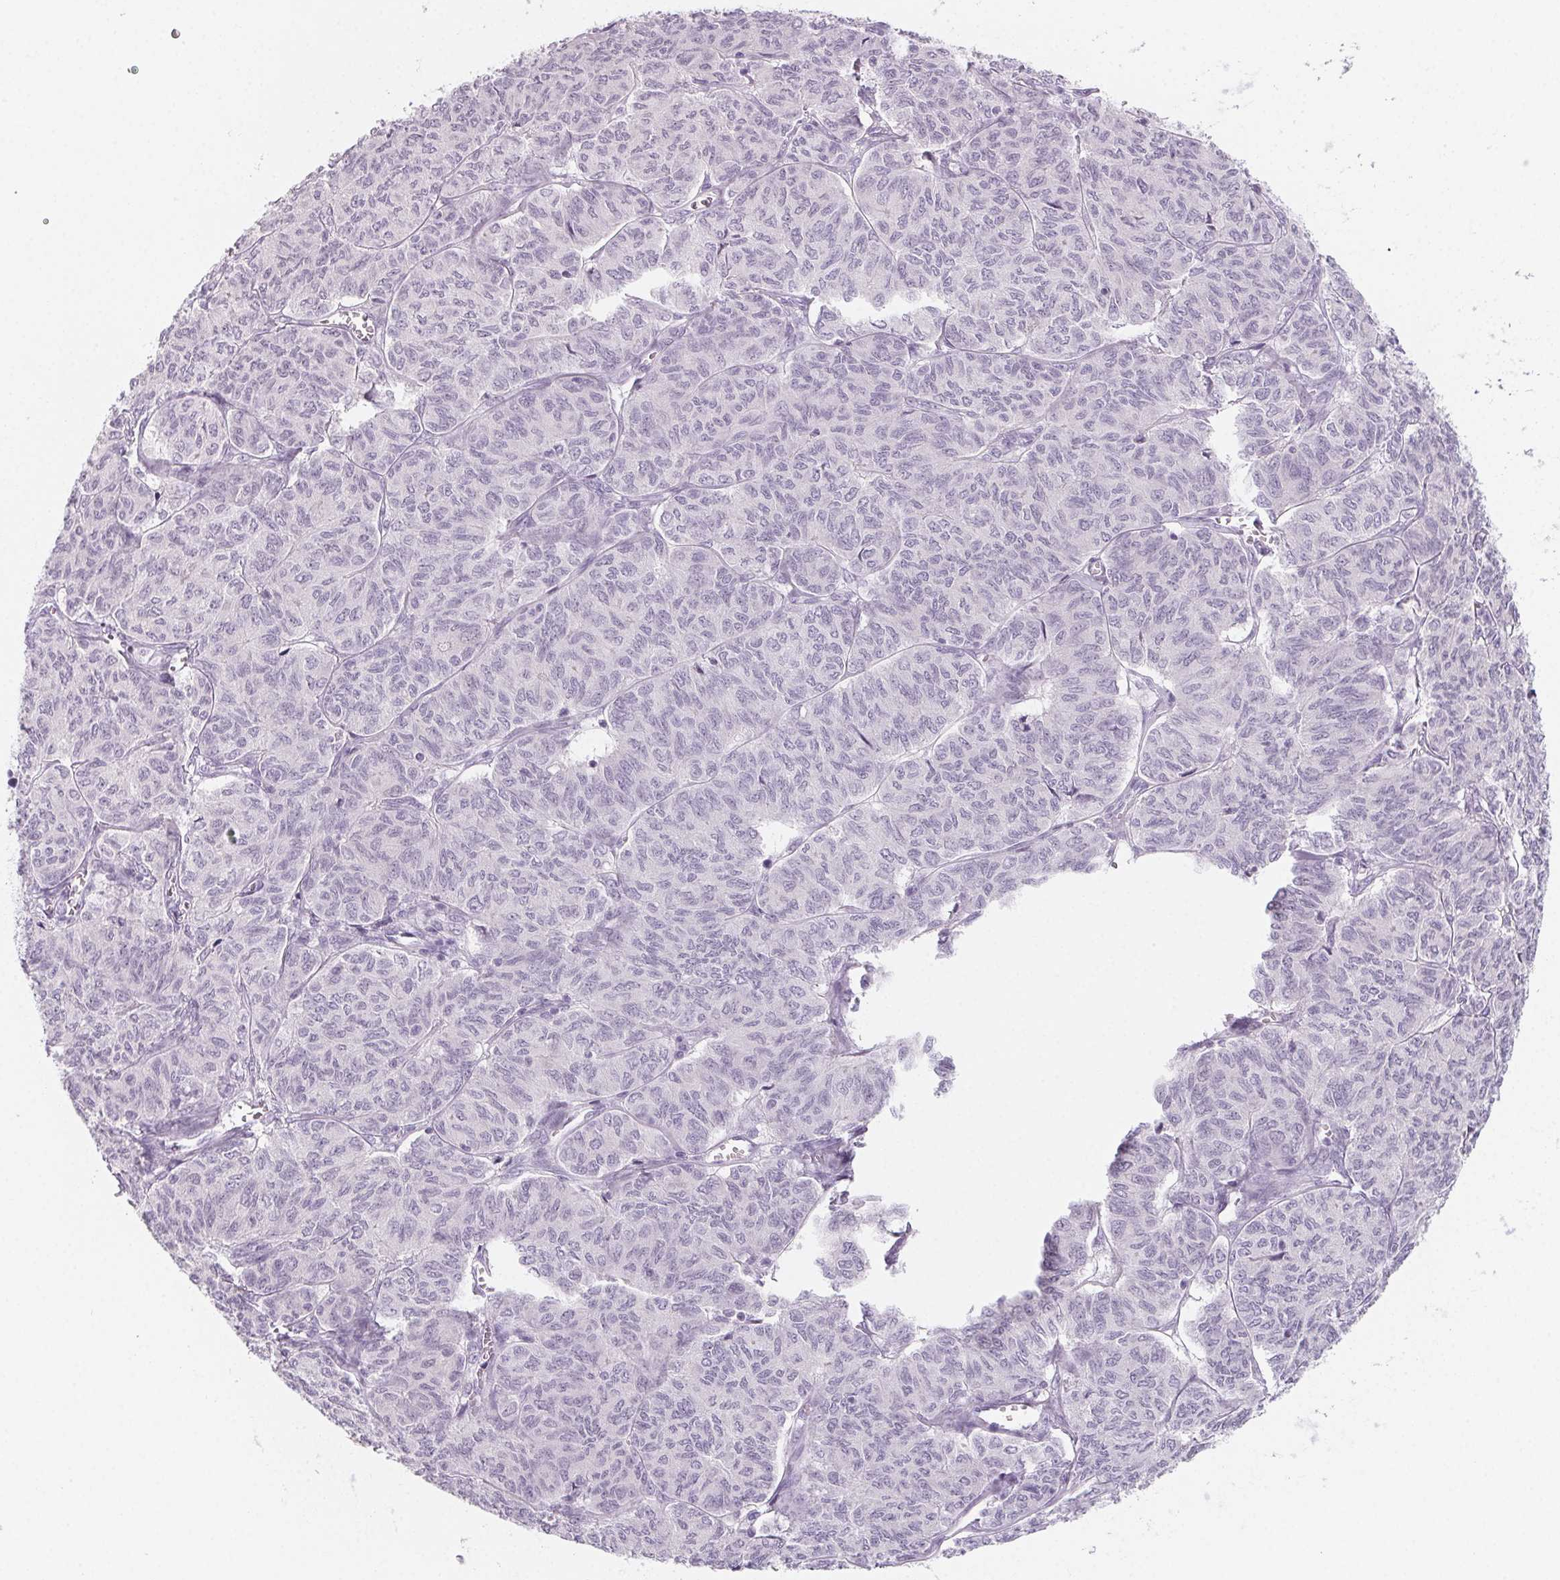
{"staining": {"intensity": "negative", "quantity": "none", "location": "none"}, "tissue": "ovarian cancer", "cell_type": "Tumor cells", "image_type": "cancer", "snomed": [{"axis": "morphology", "description": "Carcinoma, endometroid"}, {"axis": "topography", "description": "Ovary"}], "caption": "IHC of ovarian cancer (endometroid carcinoma) reveals no positivity in tumor cells.", "gene": "SH3GL2", "patient": {"sex": "female", "age": 80}}